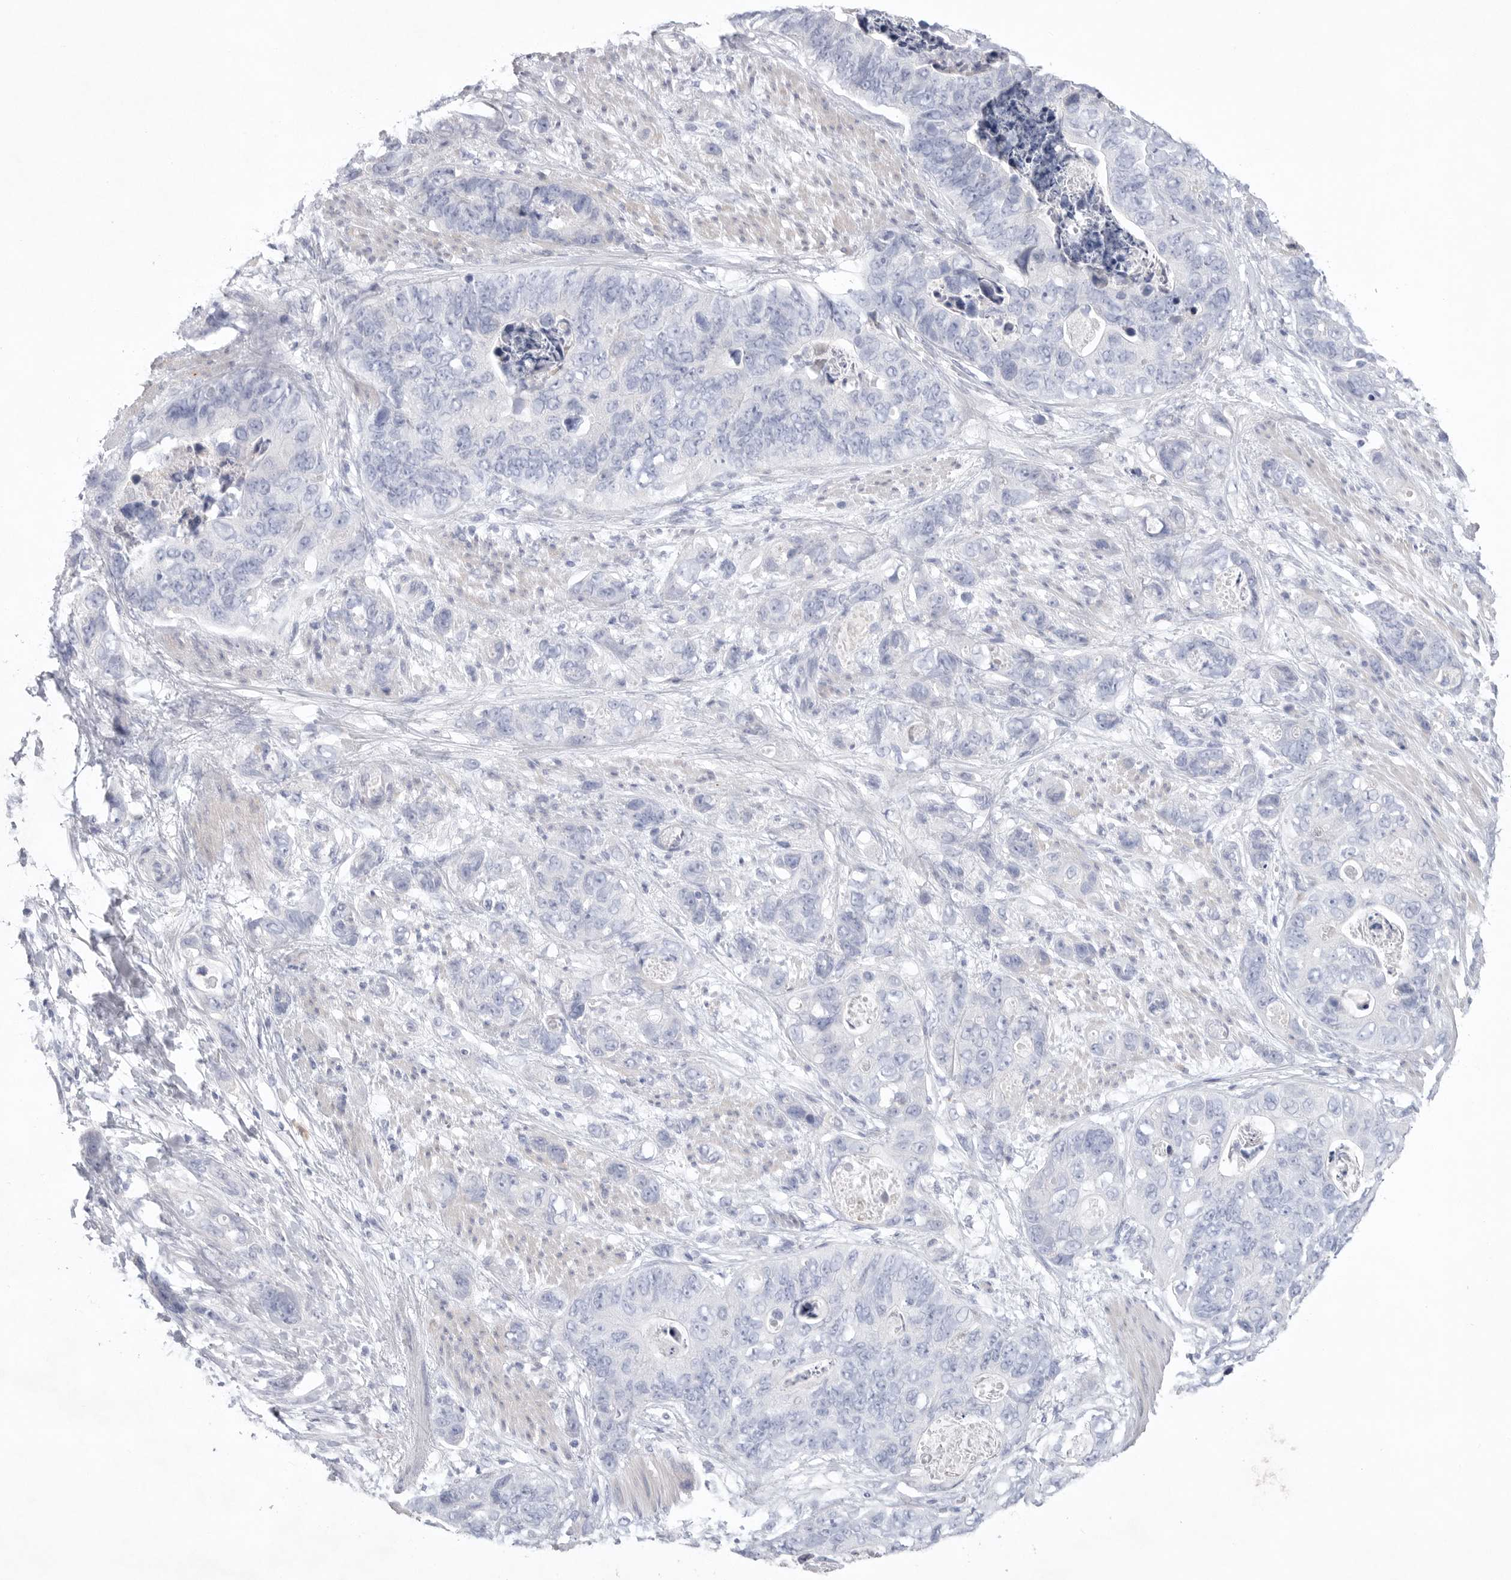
{"staining": {"intensity": "negative", "quantity": "none", "location": "none"}, "tissue": "stomach cancer", "cell_type": "Tumor cells", "image_type": "cancer", "snomed": [{"axis": "morphology", "description": "Normal tissue, NOS"}, {"axis": "morphology", "description": "Adenocarcinoma, NOS"}, {"axis": "topography", "description": "Stomach"}], "caption": "Protein analysis of stomach adenocarcinoma exhibits no significant expression in tumor cells.", "gene": "CAMK2B", "patient": {"sex": "female", "age": 89}}